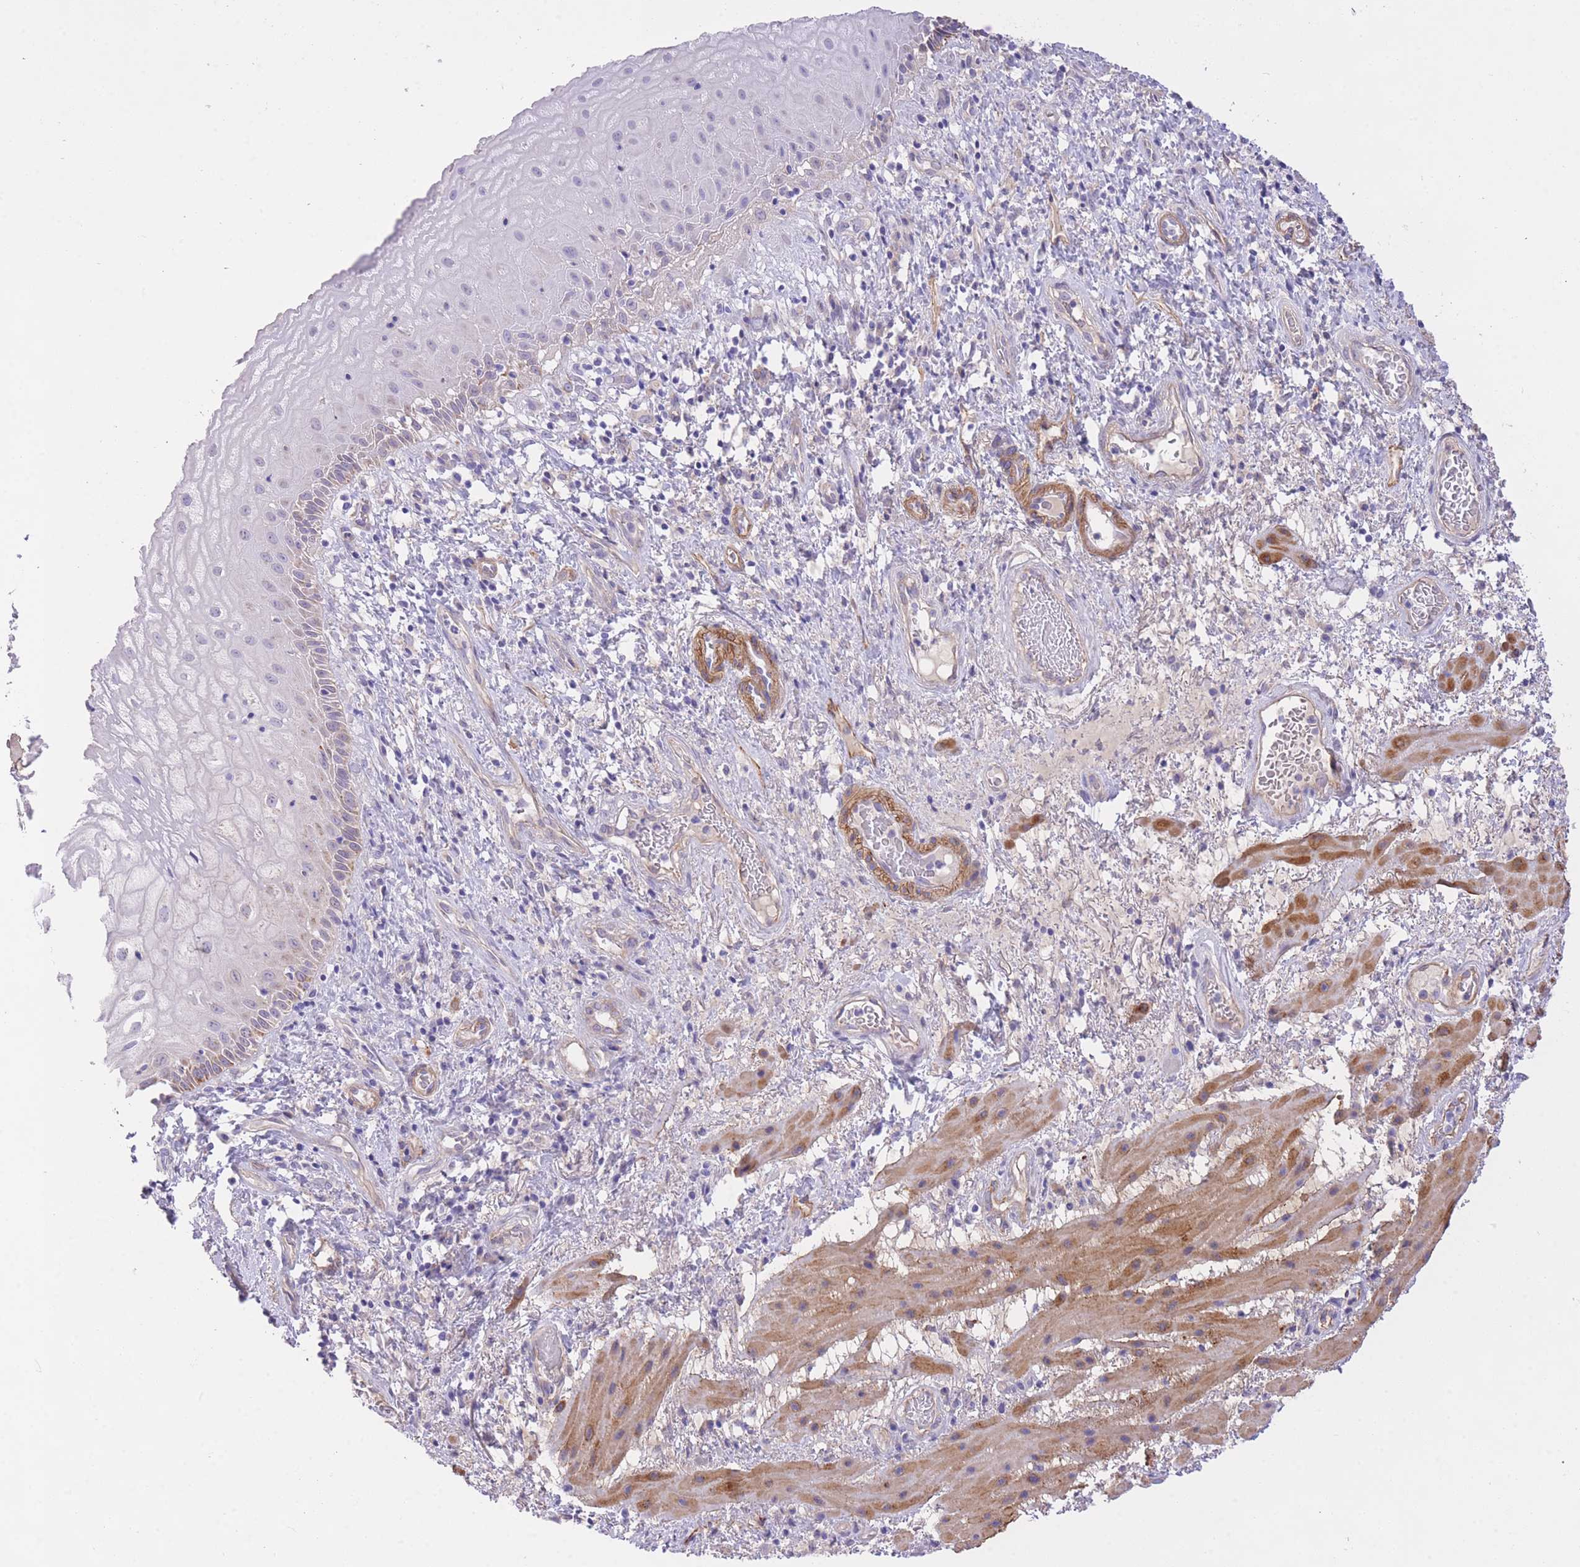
{"staining": {"intensity": "negative", "quantity": "none", "location": "none"}, "tissue": "esophagus", "cell_type": "Squamous epithelial cells", "image_type": "normal", "snomed": [{"axis": "morphology", "description": "Normal tissue, NOS"}, {"axis": "topography", "description": "Esophagus"}], "caption": "Immunohistochemical staining of unremarkable human esophagus displays no significant expression in squamous epithelial cells. The staining is performed using DAB (3,3'-diaminobenzidine) brown chromogen with nuclei counter-stained in using hematoxylin.", "gene": "PGM1", "patient": {"sex": "female", "age": 75}}